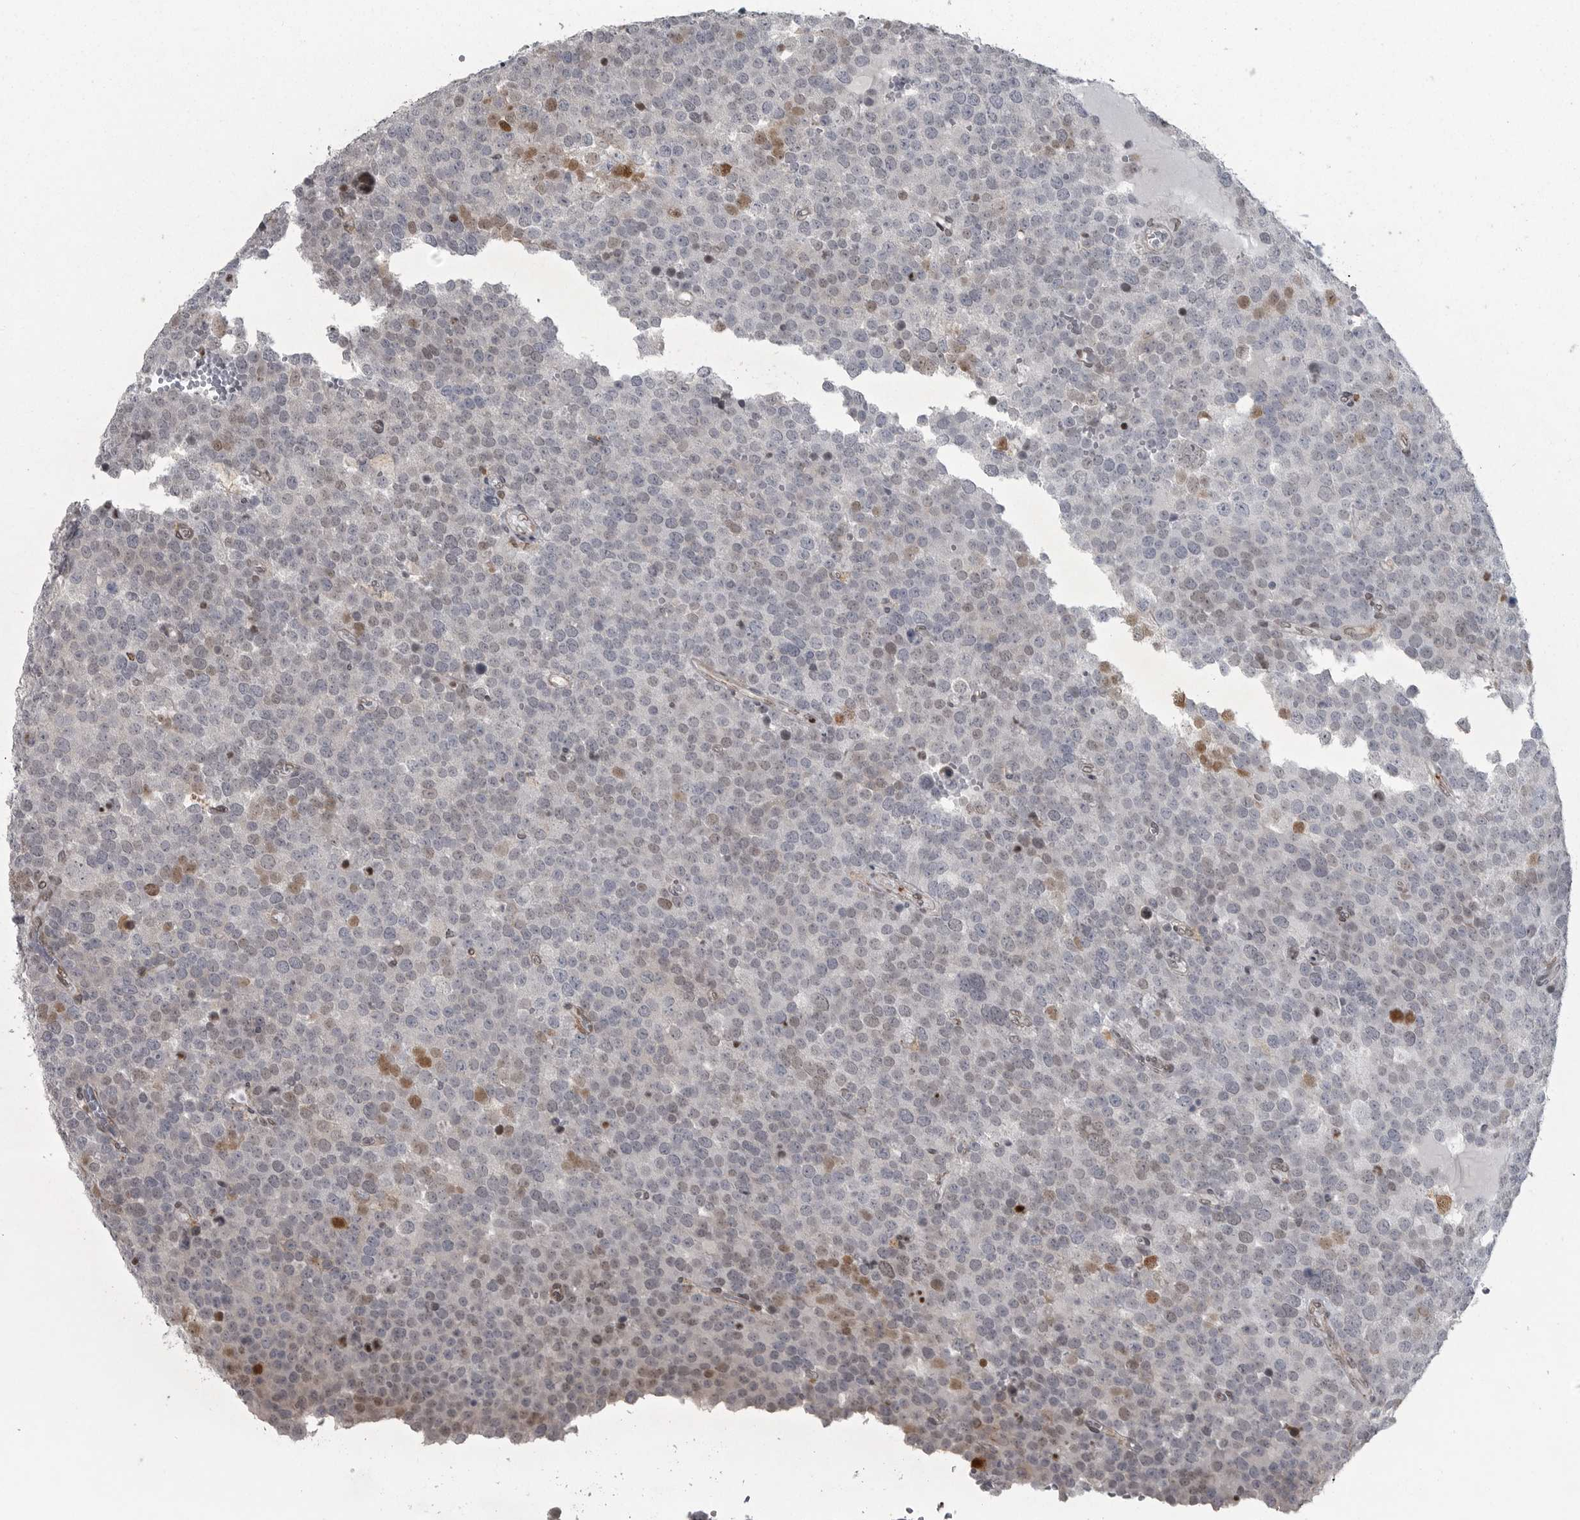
{"staining": {"intensity": "moderate", "quantity": "<25%", "location": "nuclear"}, "tissue": "testis cancer", "cell_type": "Tumor cells", "image_type": "cancer", "snomed": [{"axis": "morphology", "description": "Seminoma, NOS"}, {"axis": "topography", "description": "Testis"}], "caption": "Testis cancer (seminoma) stained for a protein reveals moderate nuclear positivity in tumor cells.", "gene": "HMGN3", "patient": {"sex": "male", "age": 71}}